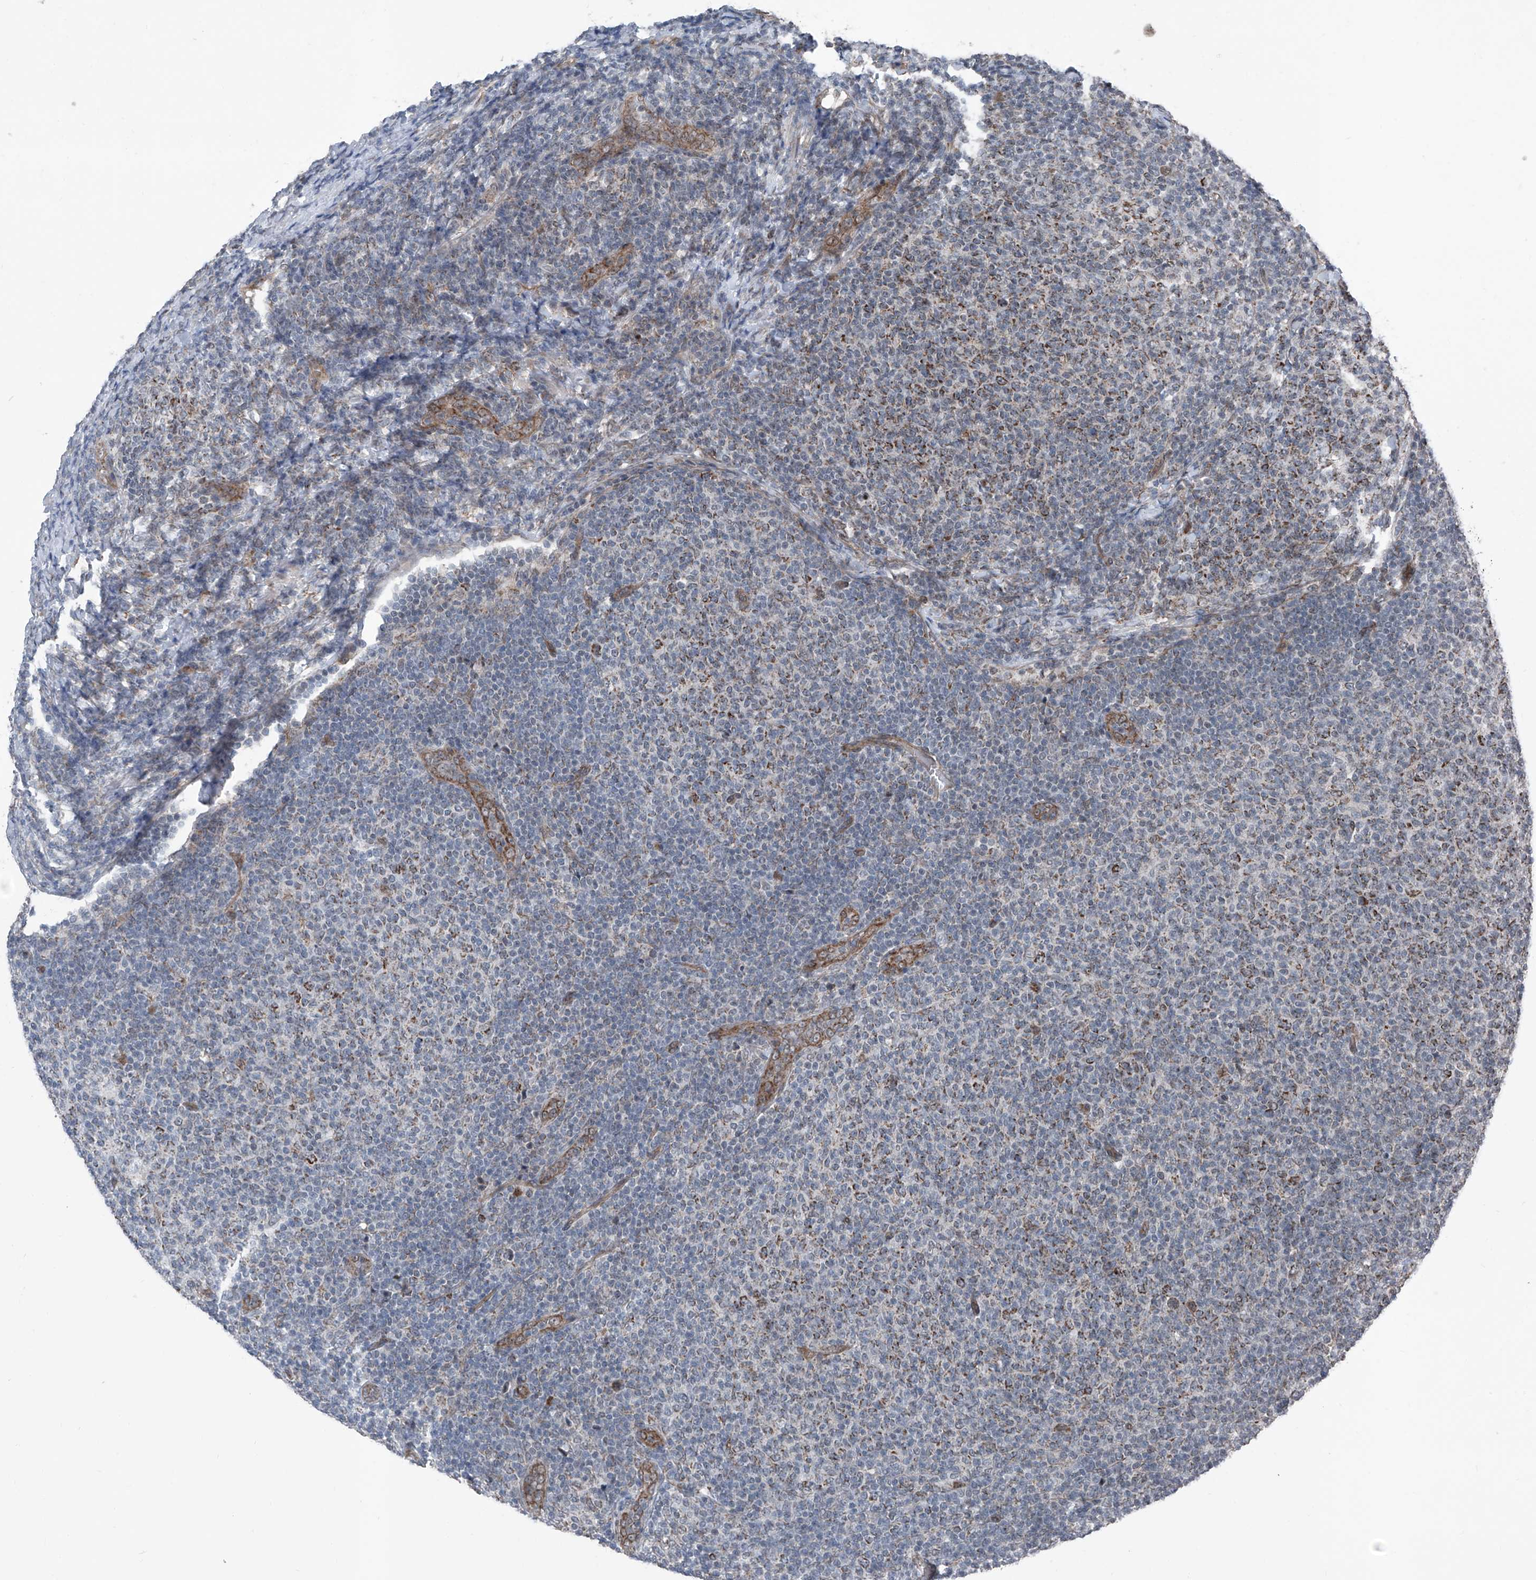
{"staining": {"intensity": "moderate", "quantity": "25%-75%", "location": "cytoplasmic/membranous"}, "tissue": "lymphoma", "cell_type": "Tumor cells", "image_type": "cancer", "snomed": [{"axis": "morphology", "description": "Malignant lymphoma, non-Hodgkin's type, Low grade"}, {"axis": "topography", "description": "Lymph node"}], "caption": "A brown stain labels moderate cytoplasmic/membranous expression of a protein in low-grade malignant lymphoma, non-Hodgkin's type tumor cells.", "gene": "COA7", "patient": {"sex": "male", "age": 66}}